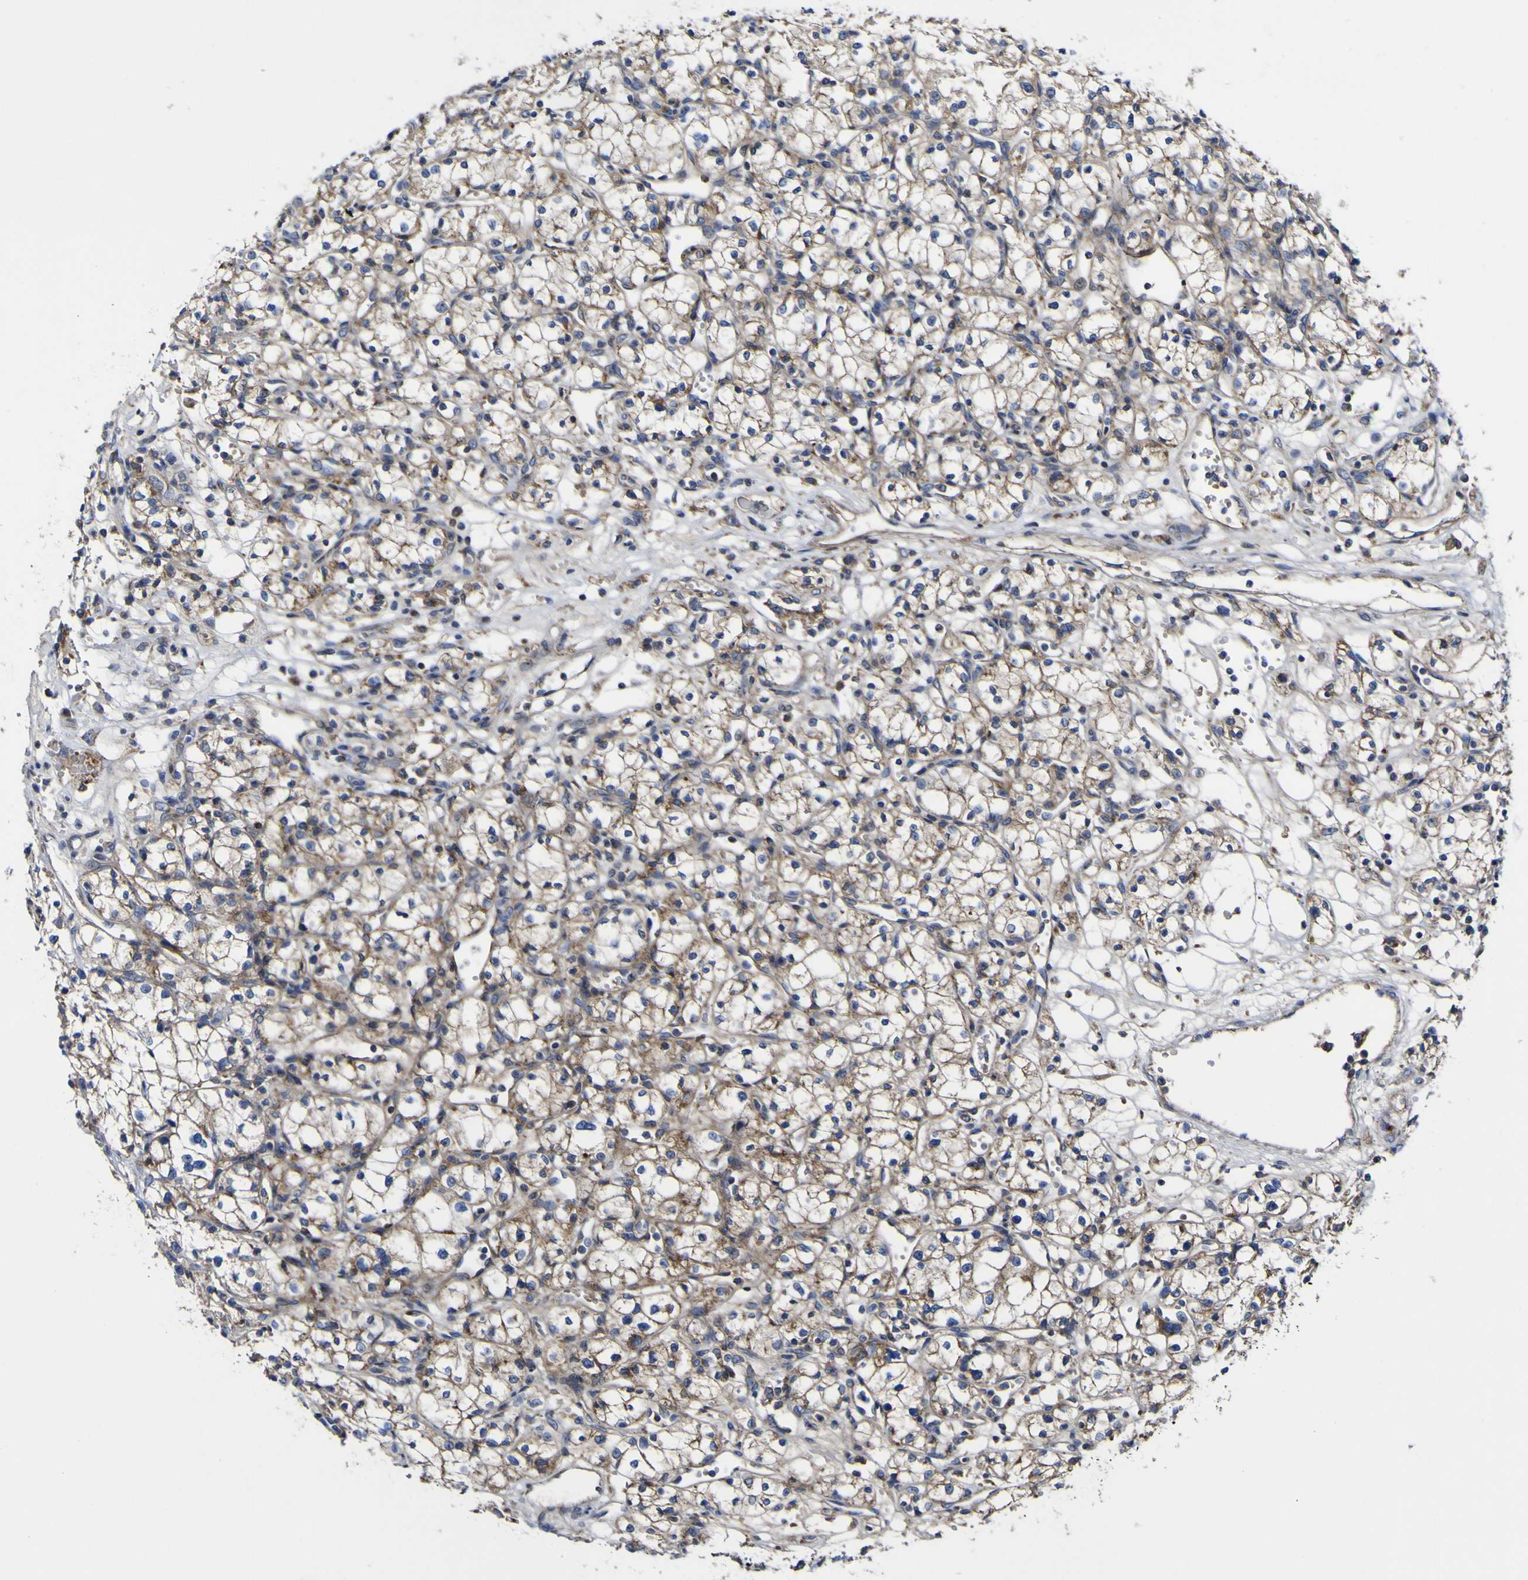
{"staining": {"intensity": "moderate", "quantity": ">75%", "location": "cytoplasmic/membranous"}, "tissue": "renal cancer", "cell_type": "Tumor cells", "image_type": "cancer", "snomed": [{"axis": "morphology", "description": "Normal tissue, NOS"}, {"axis": "morphology", "description": "Adenocarcinoma, NOS"}, {"axis": "topography", "description": "Kidney"}], "caption": "Immunohistochemistry histopathology image of renal cancer stained for a protein (brown), which demonstrates medium levels of moderate cytoplasmic/membranous staining in about >75% of tumor cells.", "gene": "CCDC90B", "patient": {"sex": "male", "age": 59}}